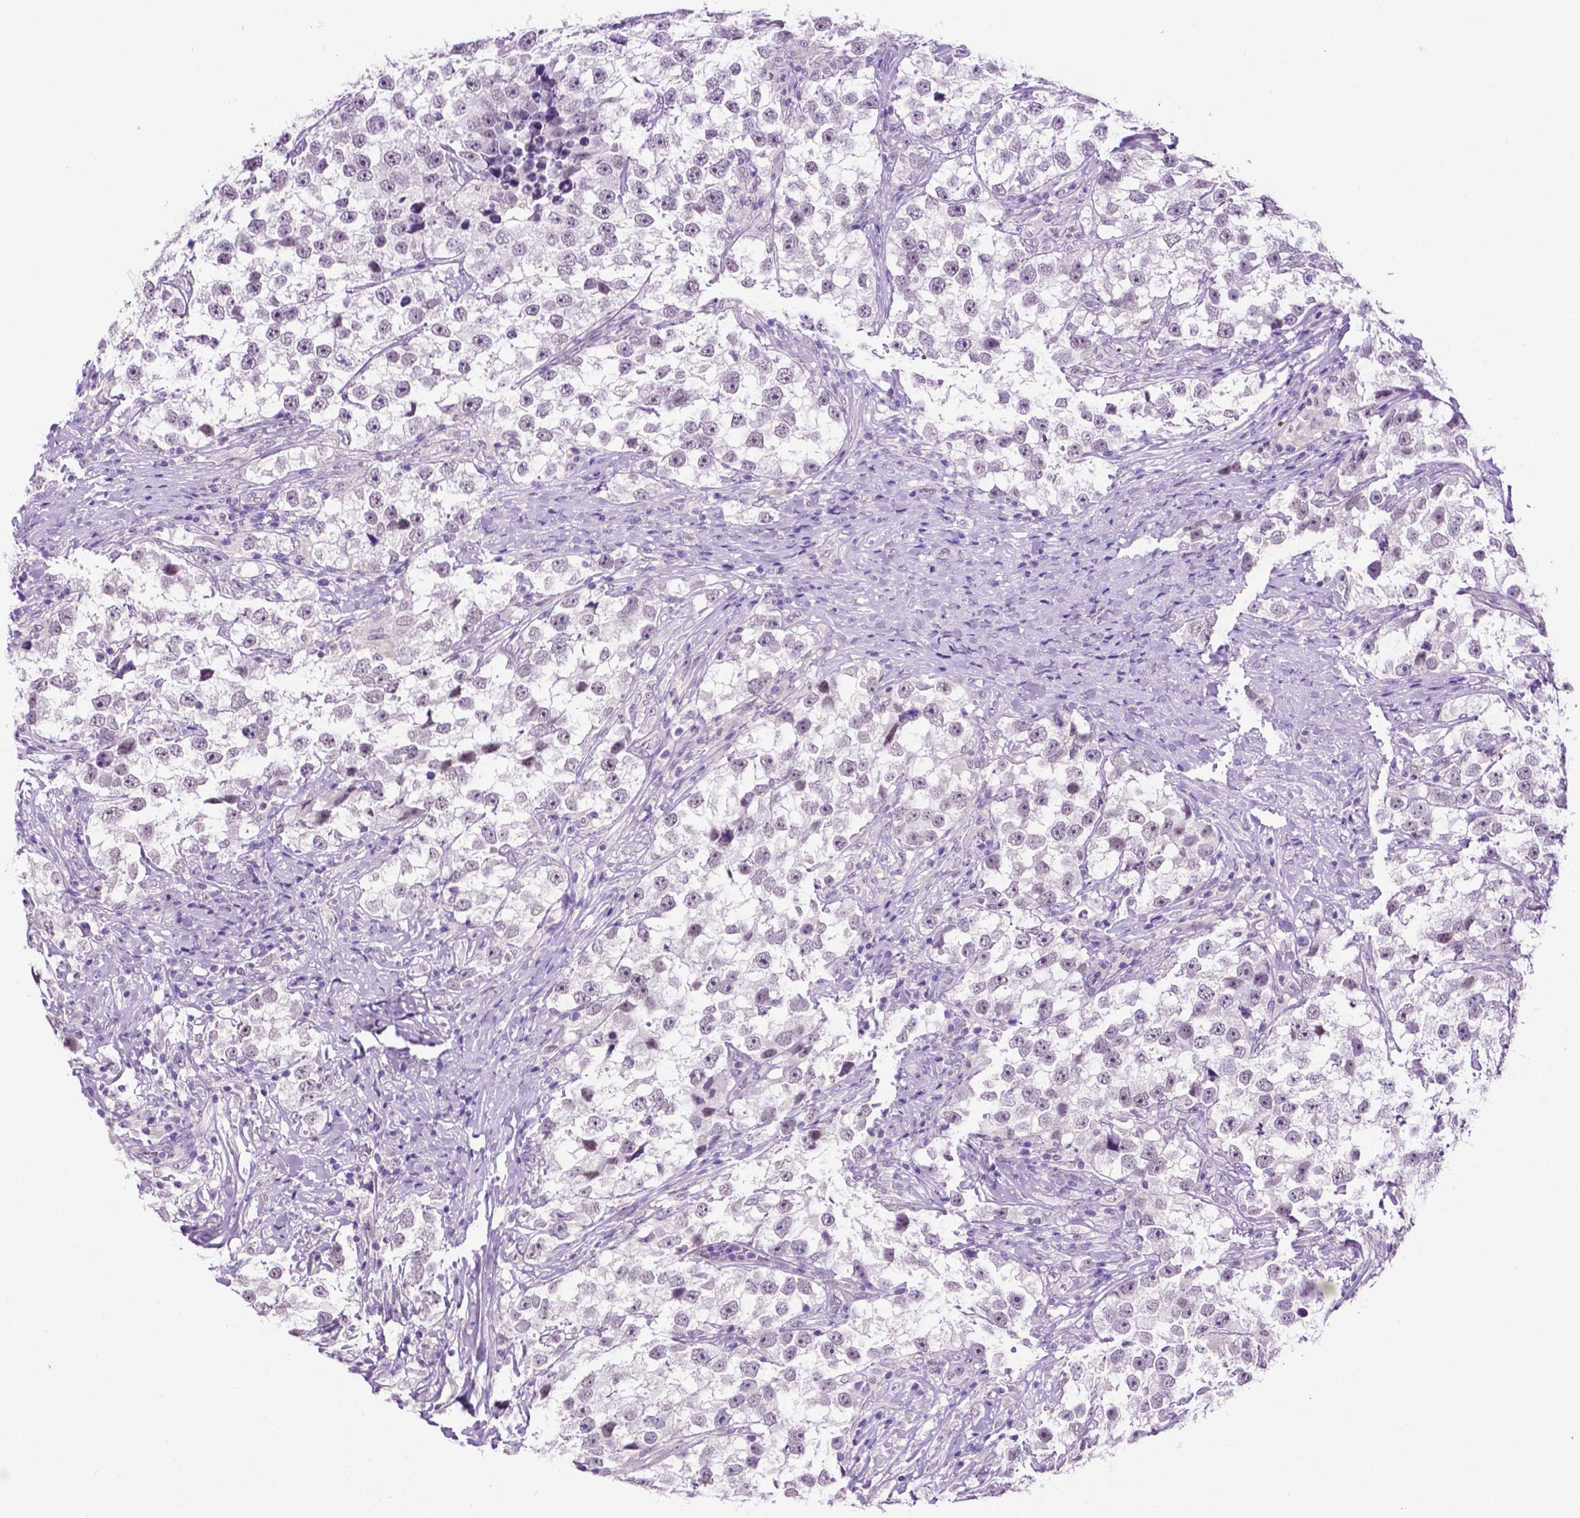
{"staining": {"intensity": "negative", "quantity": "none", "location": "none"}, "tissue": "testis cancer", "cell_type": "Tumor cells", "image_type": "cancer", "snomed": [{"axis": "morphology", "description": "Seminoma, NOS"}, {"axis": "topography", "description": "Testis"}], "caption": "This is an IHC histopathology image of seminoma (testis). There is no expression in tumor cells.", "gene": "MMP27", "patient": {"sex": "male", "age": 46}}